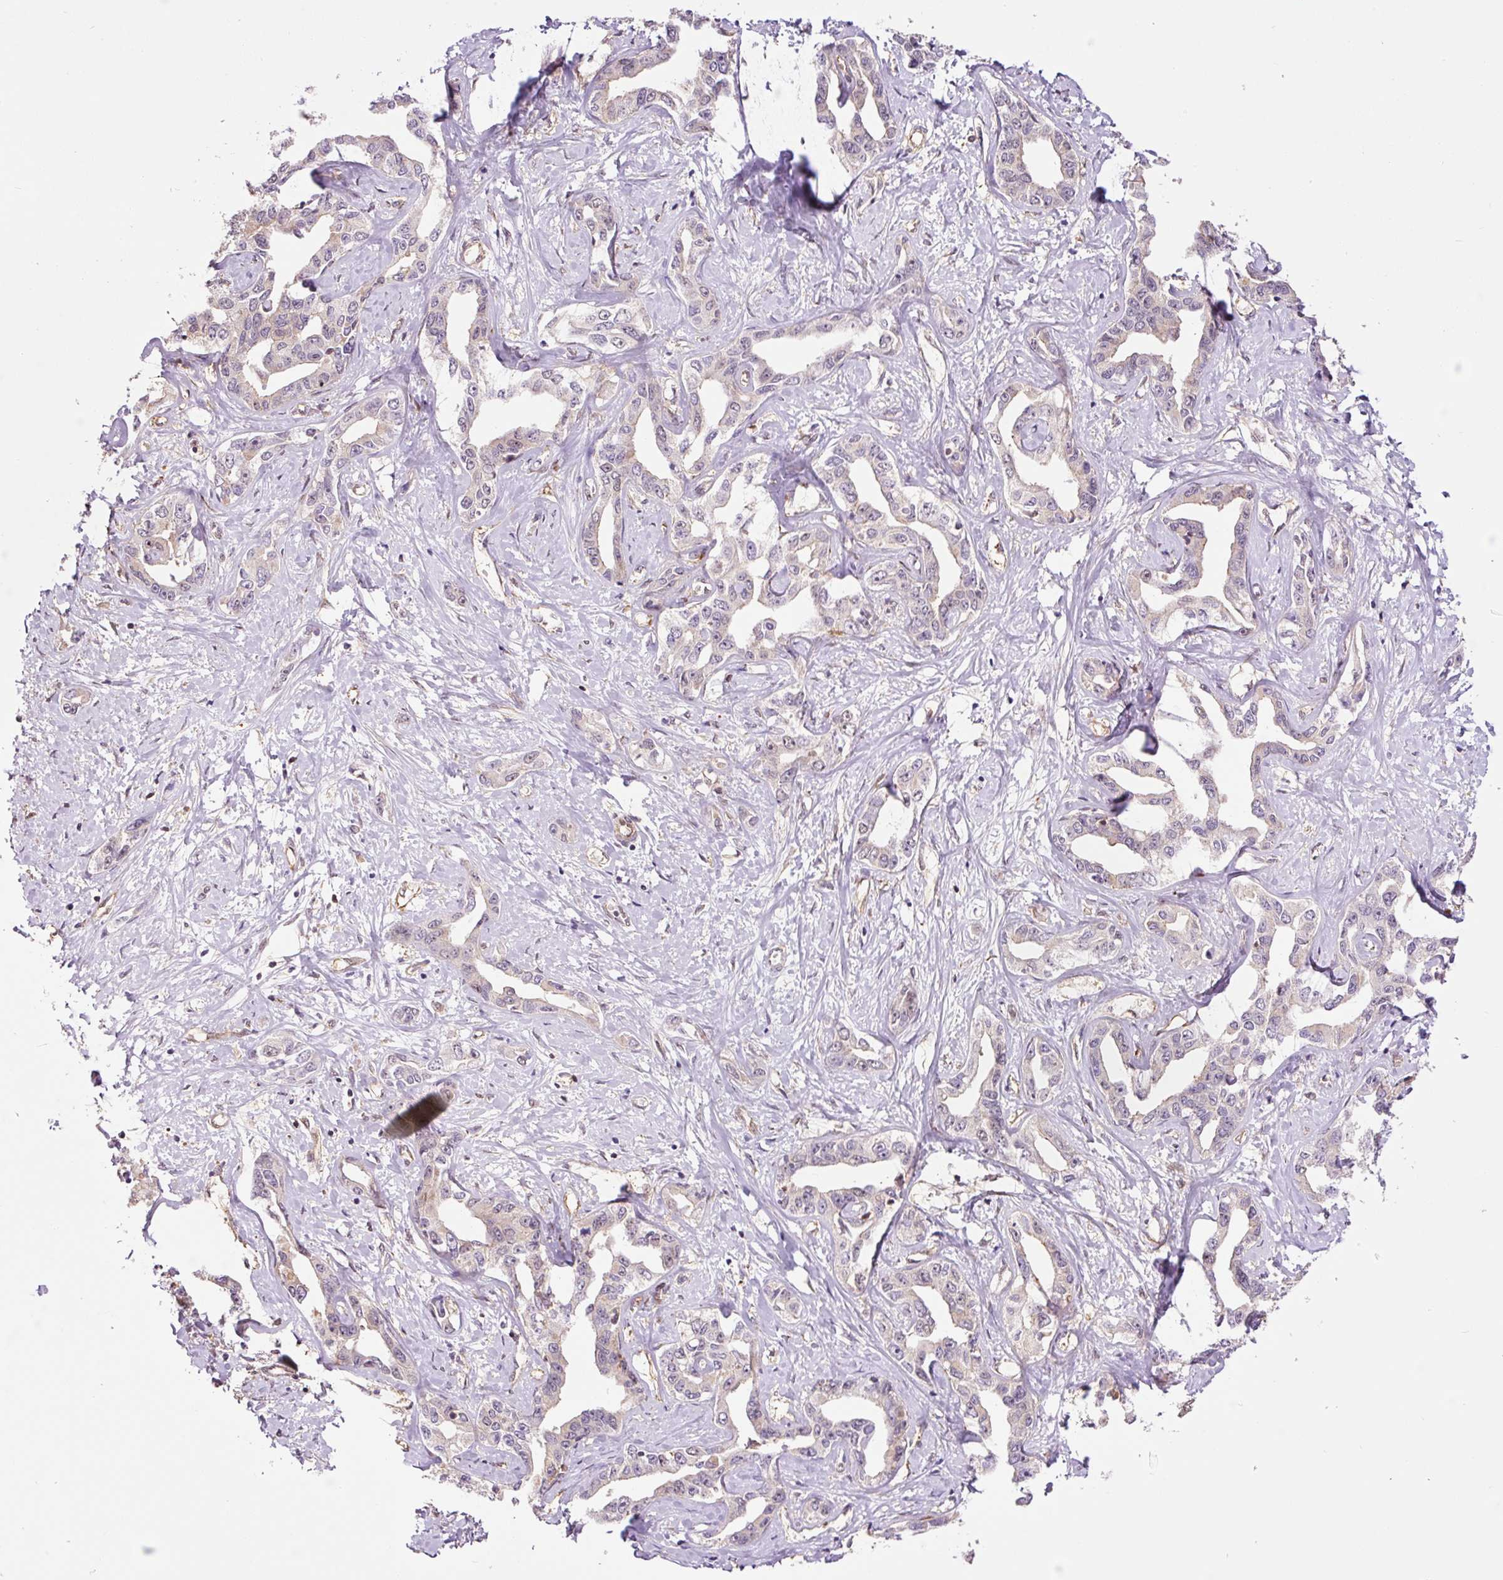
{"staining": {"intensity": "negative", "quantity": "none", "location": "none"}, "tissue": "liver cancer", "cell_type": "Tumor cells", "image_type": "cancer", "snomed": [{"axis": "morphology", "description": "Cholangiocarcinoma"}, {"axis": "topography", "description": "Liver"}], "caption": "Tumor cells are negative for brown protein staining in liver cholangiocarcinoma.", "gene": "PCK2", "patient": {"sex": "male", "age": 59}}